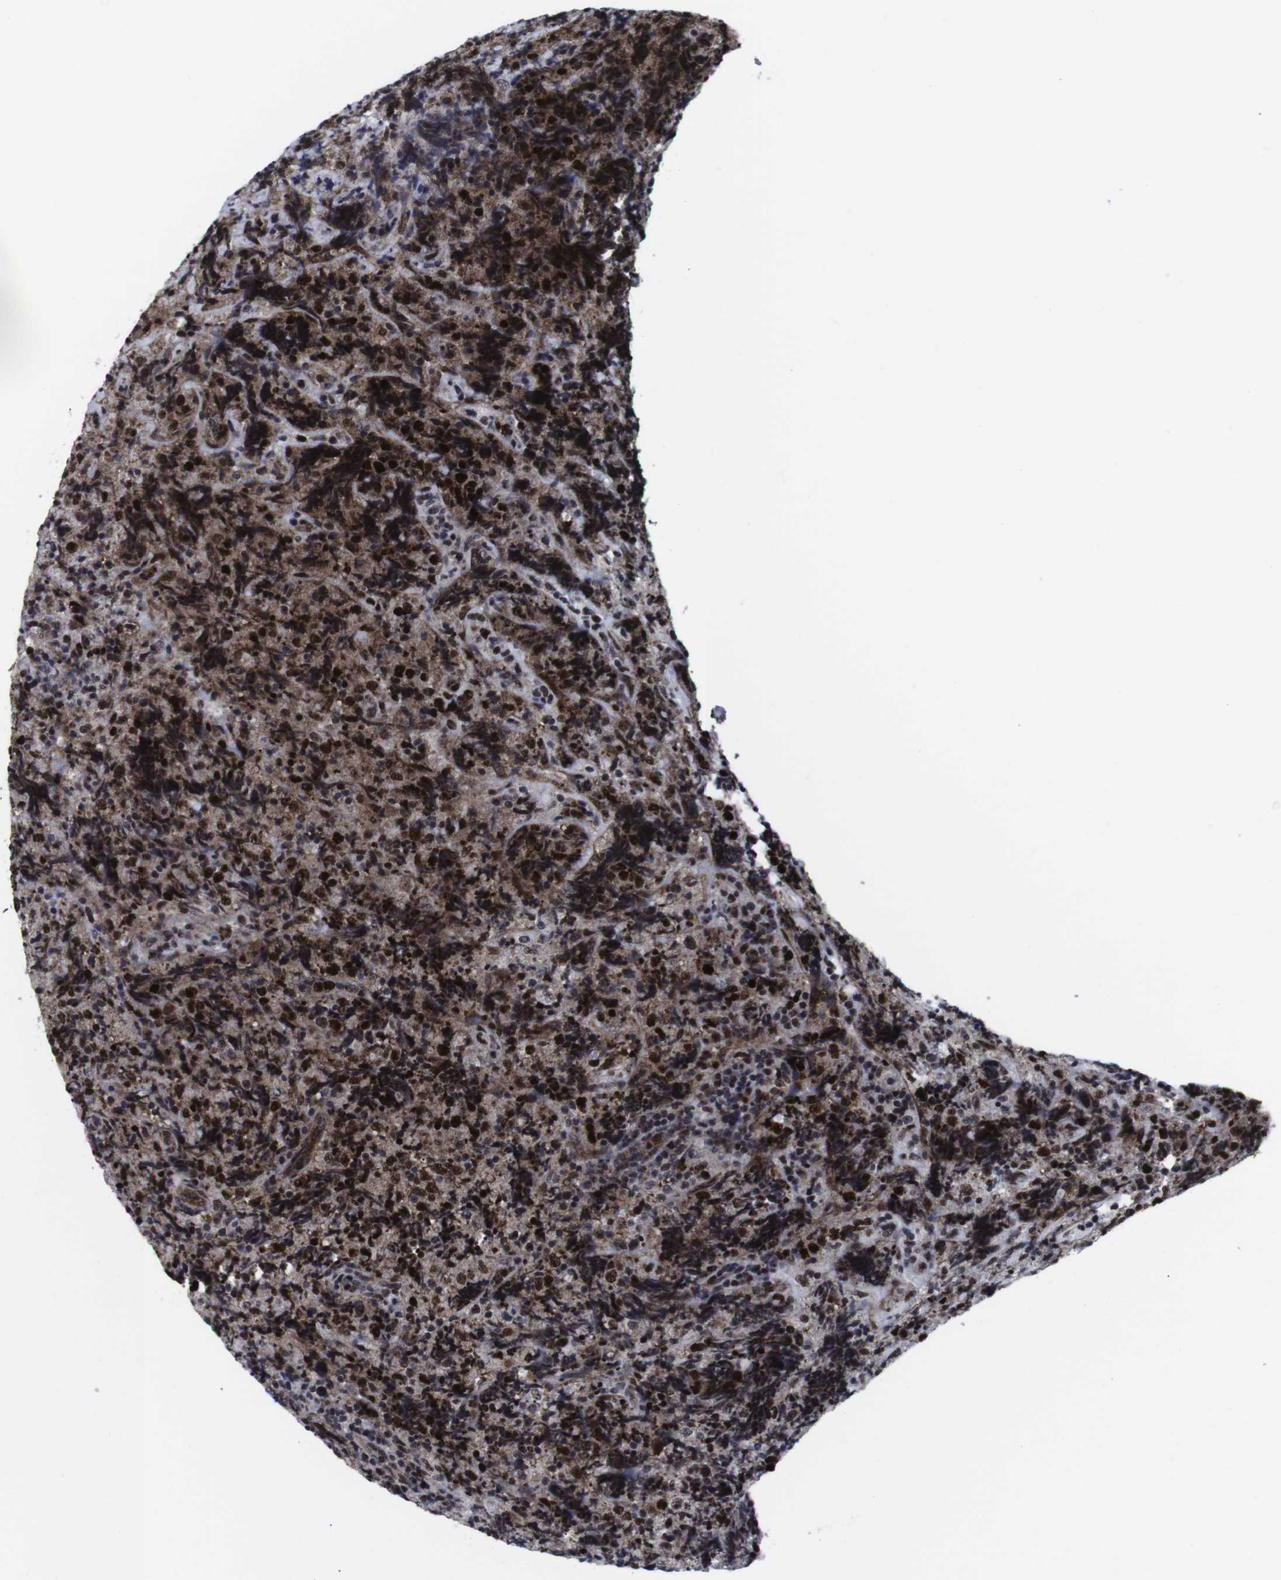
{"staining": {"intensity": "strong", "quantity": ">75%", "location": "nuclear"}, "tissue": "lymphoma", "cell_type": "Tumor cells", "image_type": "cancer", "snomed": [{"axis": "morphology", "description": "Malignant lymphoma, non-Hodgkin's type, High grade"}, {"axis": "topography", "description": "Tonsil"}], "caption": "High-grade malignant lymphoma, non-Hodgkin's type stained with IHC shows strong nuclear expression in approximately >75% of tumor cells.", "gene": "MLH1", "patient": {"sex": "female", "age": 36}}